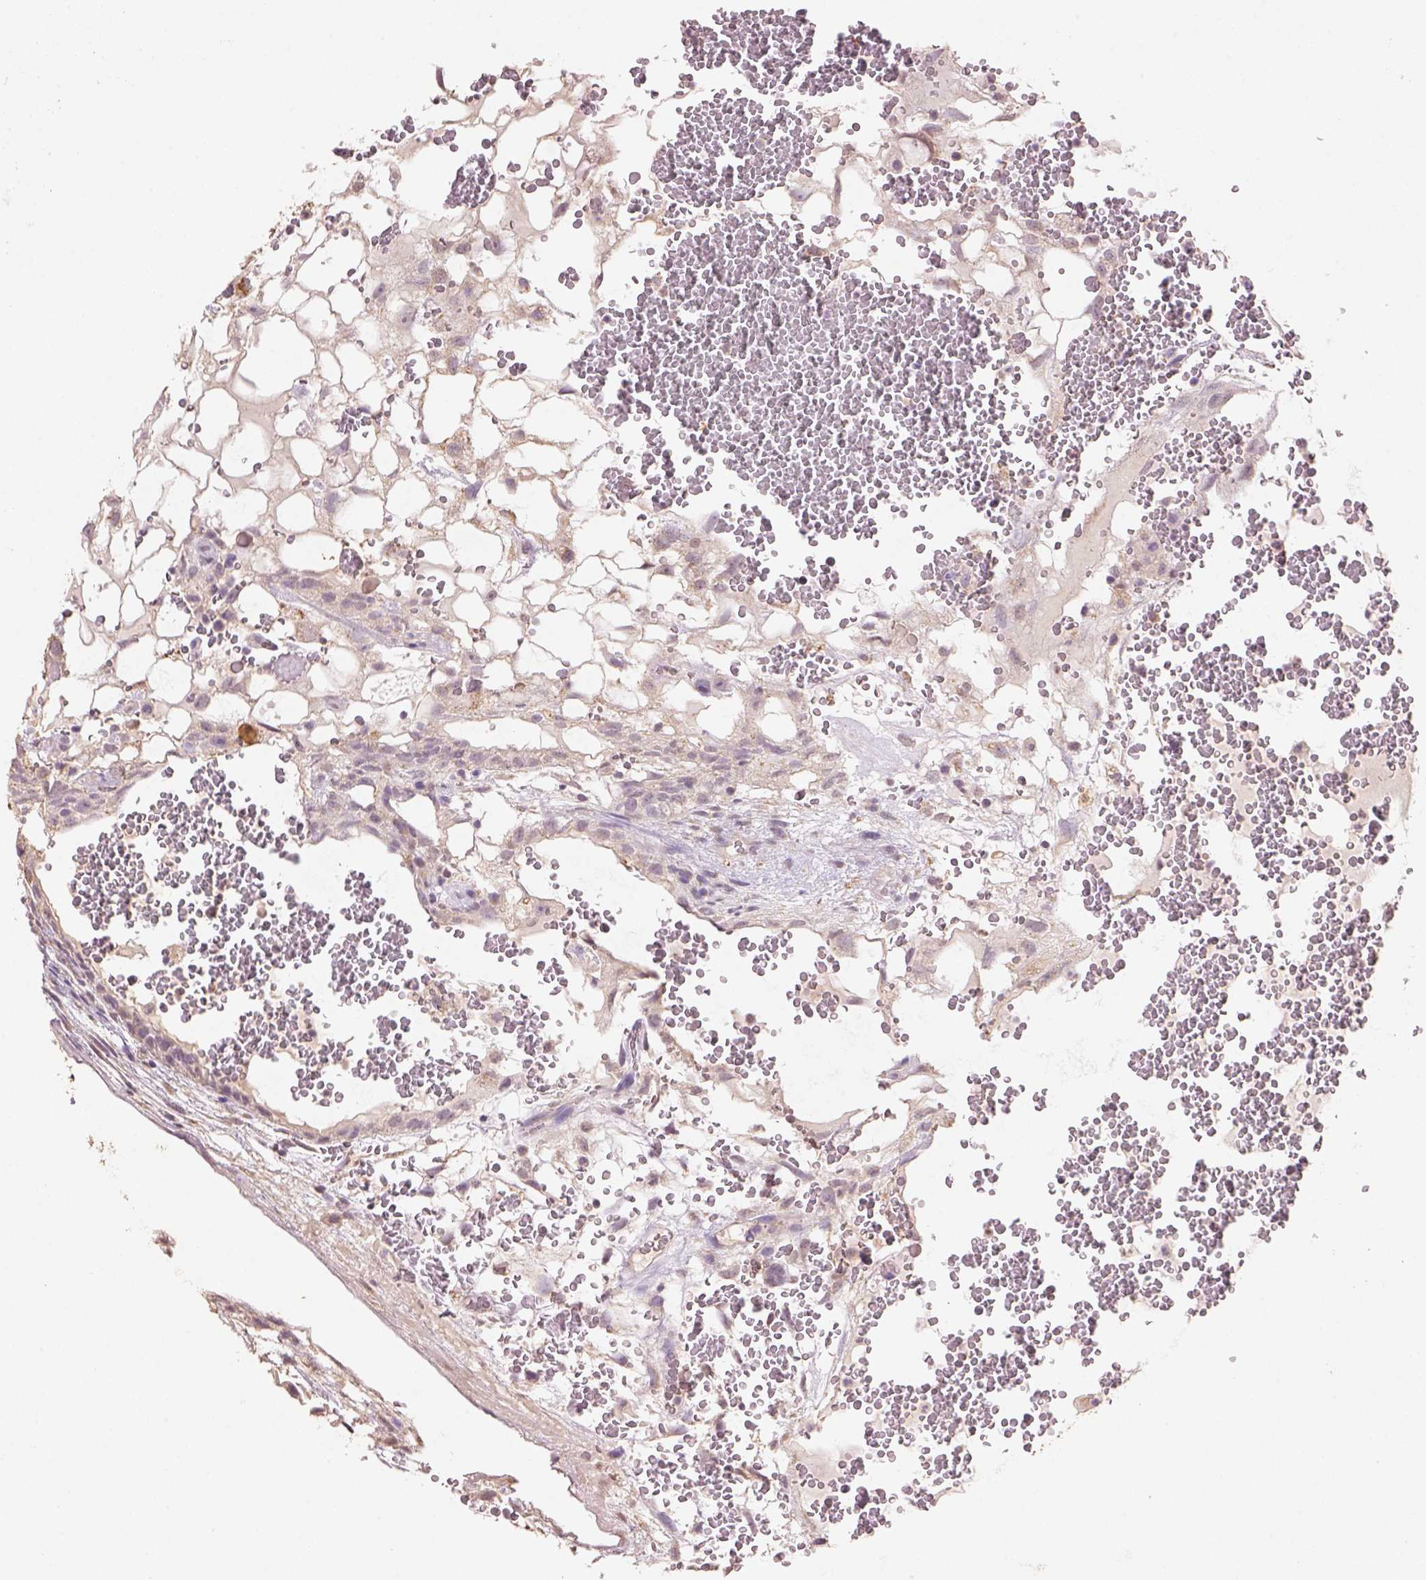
{"staining": {"intensity": "negative", "quantity": "none", "location": "none"}, "tissue": "testis cancer", "cell_type": "Tumor cells", "image_type": "cancer", "snomed": [{"axis": "morphology", "description": "Normal tissue, NOS"}, {"axis": "morphology", "description": "Carcinoma, Embryonal, NOS"}, {"axis": "topography", "description": "Testis"}], "caption": "This is an immunohistochemistry (IHC) histopathology image of testis cancer. There is no expression in tumor cells.", "gene": "AP2B1", "patient": {"sex": "male", "age": 32}}